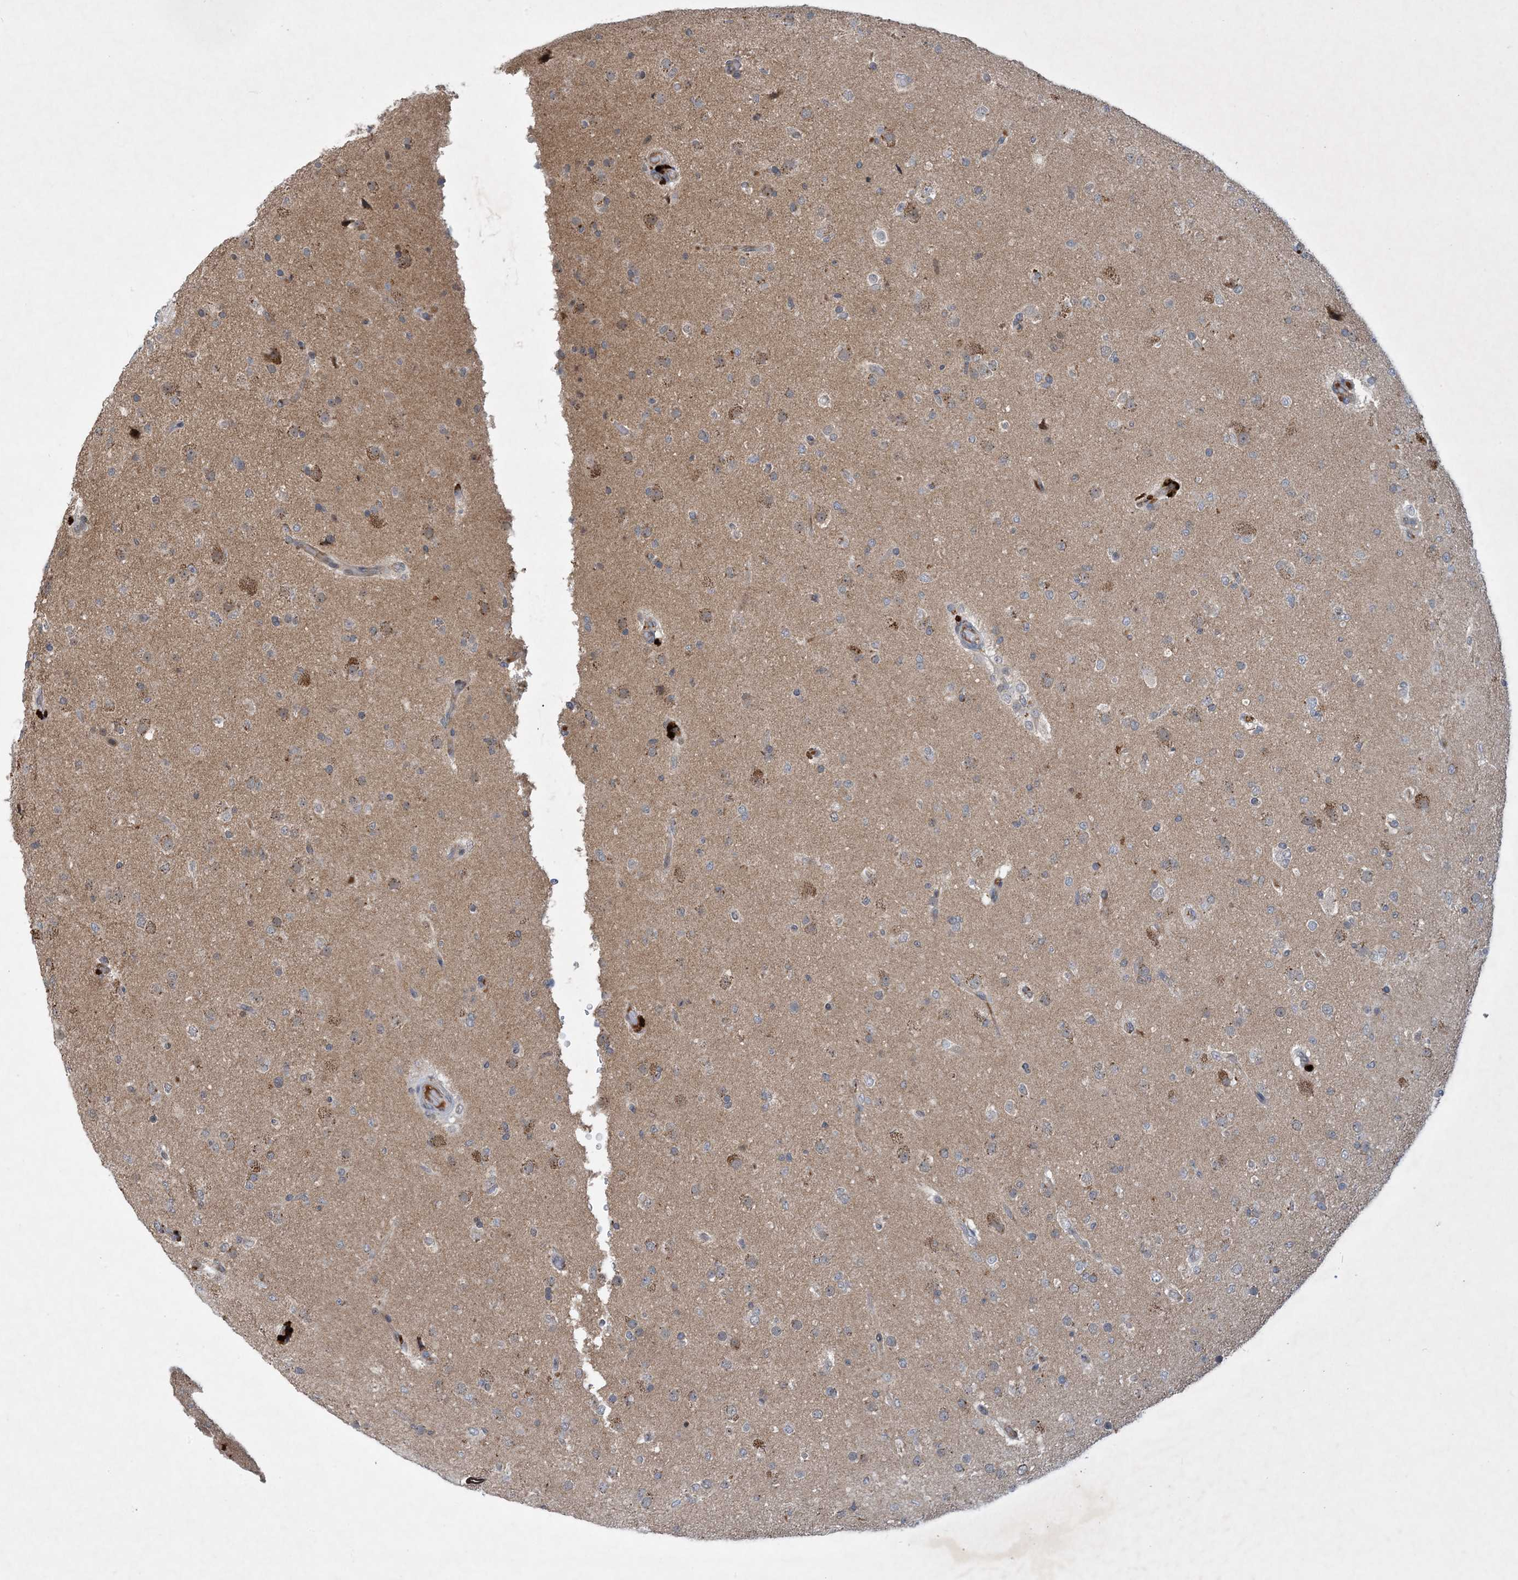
{"staining": {"intensity": "negative", "quantity": "none", "location": "none"}, "tissue": "glioma", "cell_type": "Tumor cells", "image_type": "cancer", "snomed": [{"axis": "morphology", "description": "Glioma, malignant, Low grade"}, {"axis": "topography", "description": "Brain"}], "caption": "This is a photomicrograph of immunohistochemistry staining of glioma, which shows no expression in tumor cells.", "gene": "TINAG", "patient": {"sex": "male", "age": 65}}